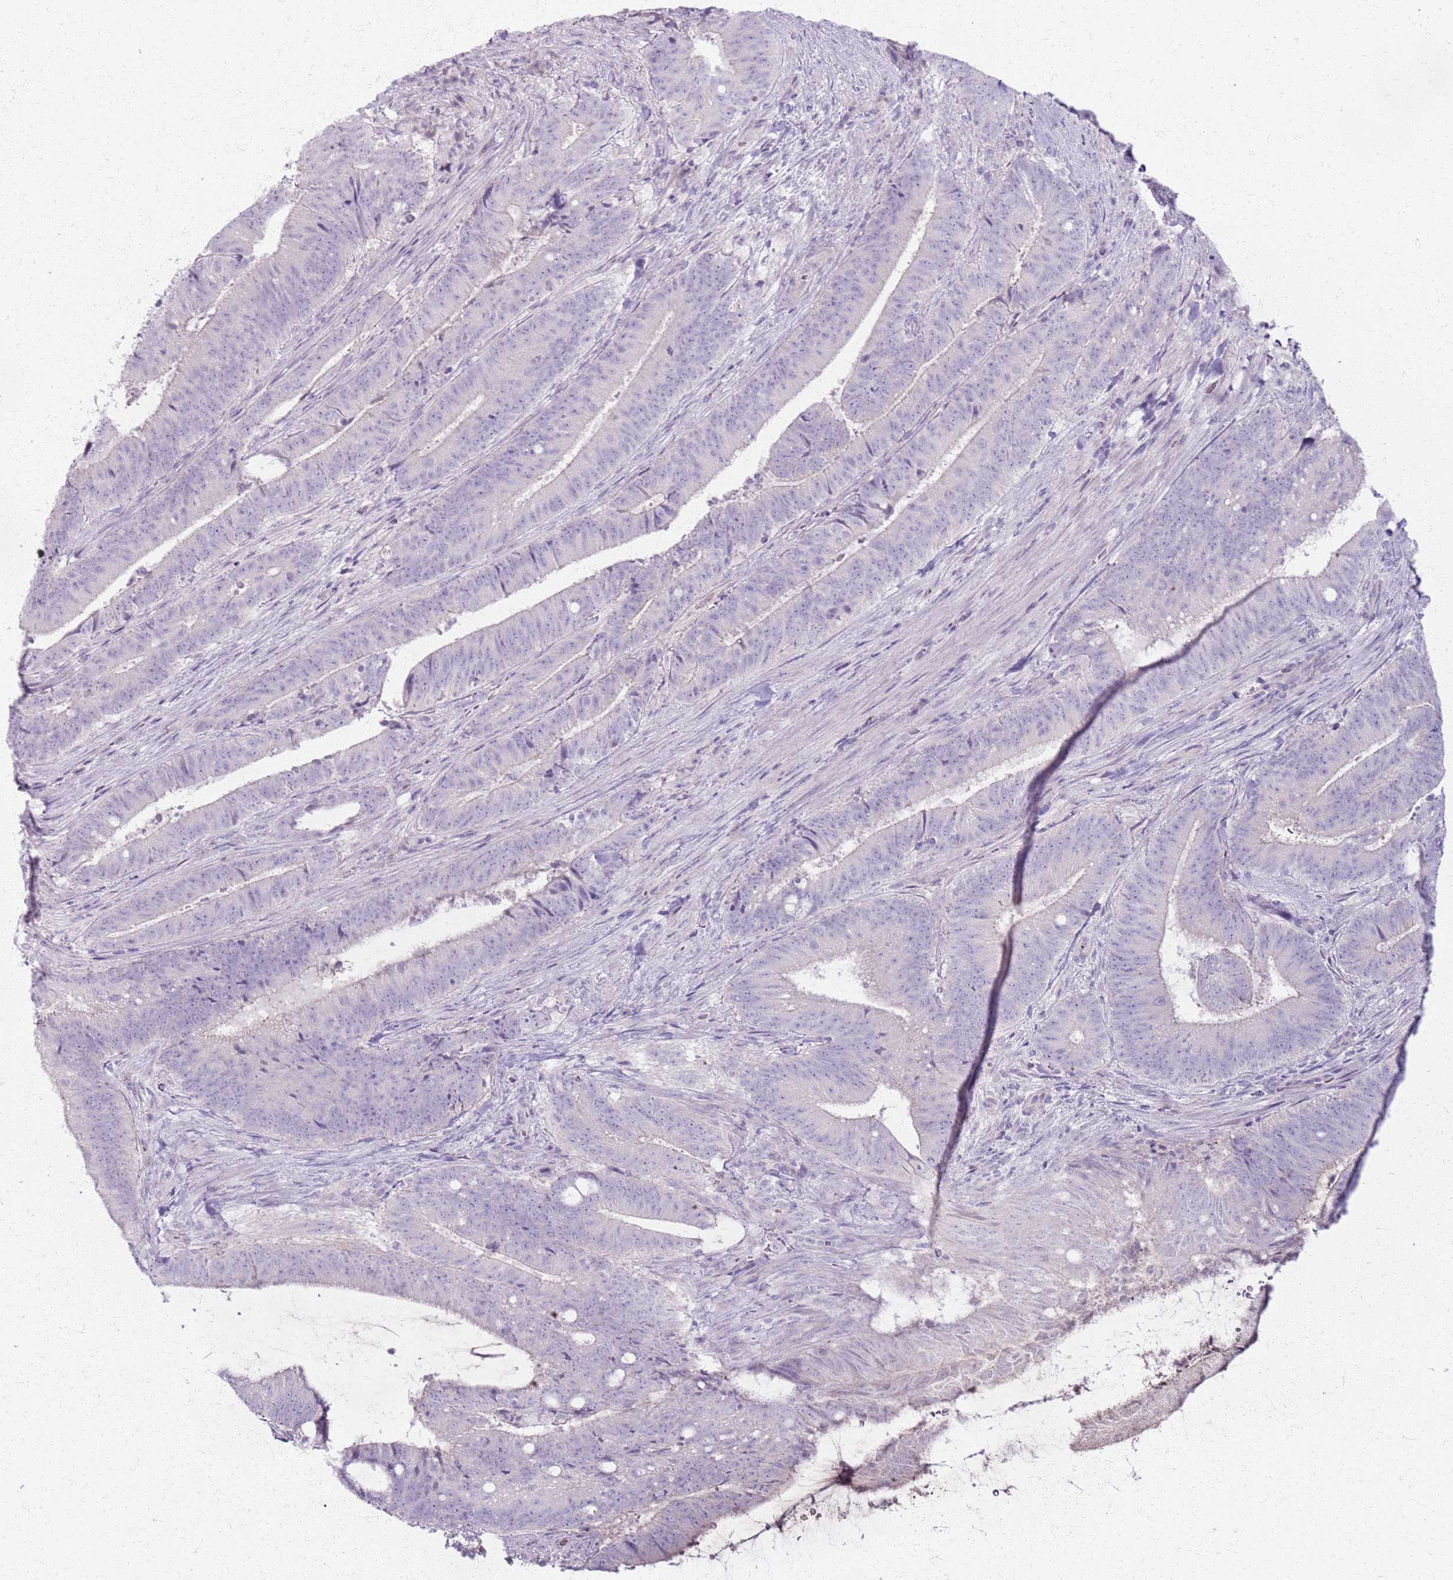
{"staining": {"intensity": "negative", "quantity": "none", "location": "none"}, "tissue": "colorectal cancer", "cell_type": "Tumor cells", "image_type": "cancer", "snomed": [{"axis": "morphology", "description": "Adenocarcinoma, NOS"}, {"axis": "topography", "description": "Colon"}], "caption": "Immunohistochemistry micrograph of neoplastic tissue: colorectal cancer (adenocarcinoma) stained with DAB (3,3'-diaminobenzidine) reveals no significant protein staining in tumor cells.", "gene": "CSRP3", "patient": {"sex": "female", "age": 43}}